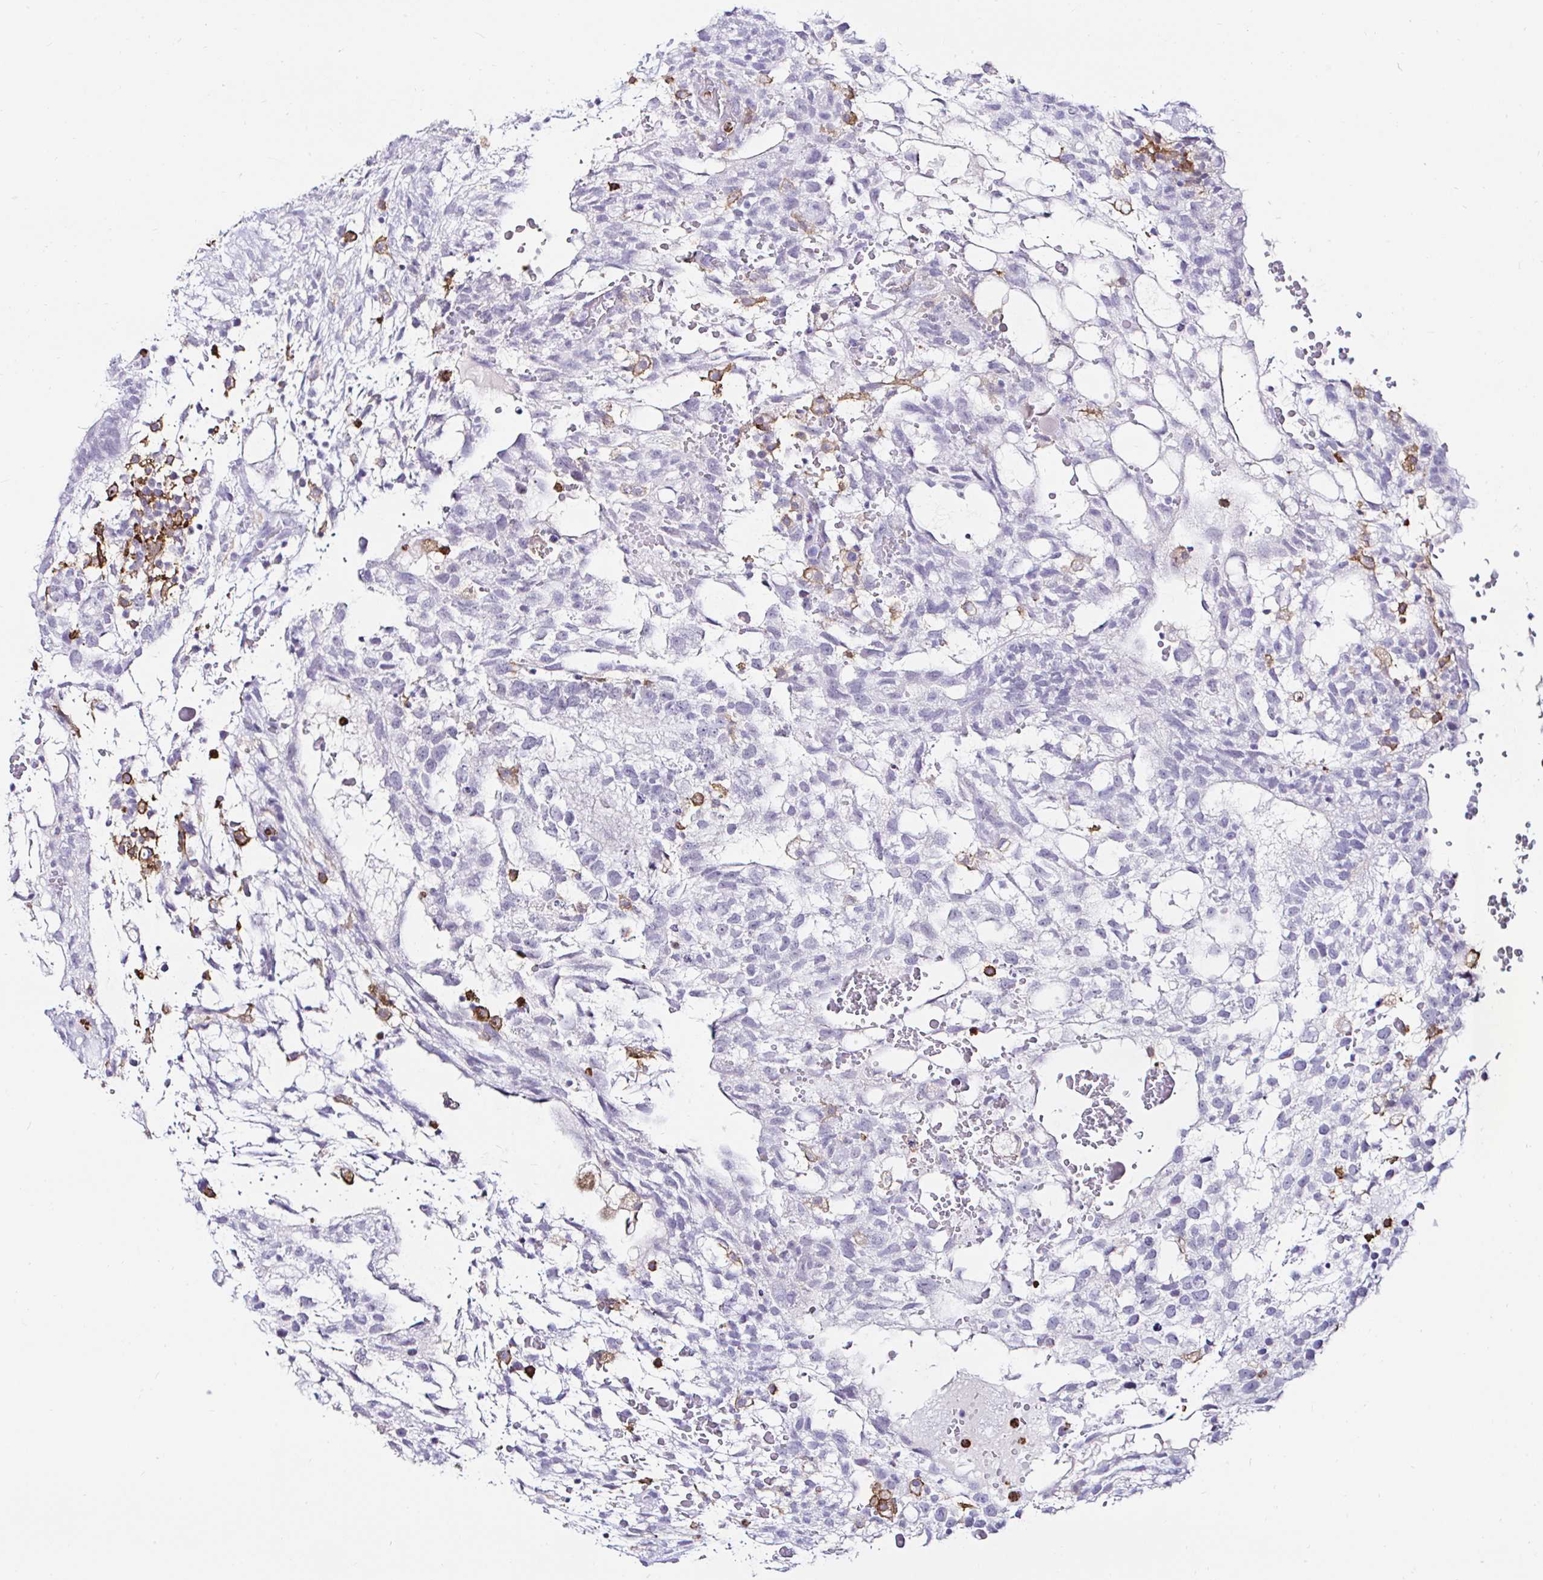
{"staining": {"intensity": "negative", "quantity": "none", "location": "none"}, "tissue": "testis cancer", "cell_type": "Tumor cells", "image_type": "cancer", "snomed": [{"axis": "morphology", "description": "Normal tissue, NOS"}, {"axis": "morphology", "description": "Carcinoma, Embryonal, NOS"}, {"axis": "topography", "description": "Testis"}], "caption": "IHC histopathology image of neoplastic tissue: human testis cancer stained with DAB (3,3'-diaminobenzidine) exhibits no significant protein expression in tumor cells.", "gene": "CYBB", "patient": {"sex": "male", "age": 32}}